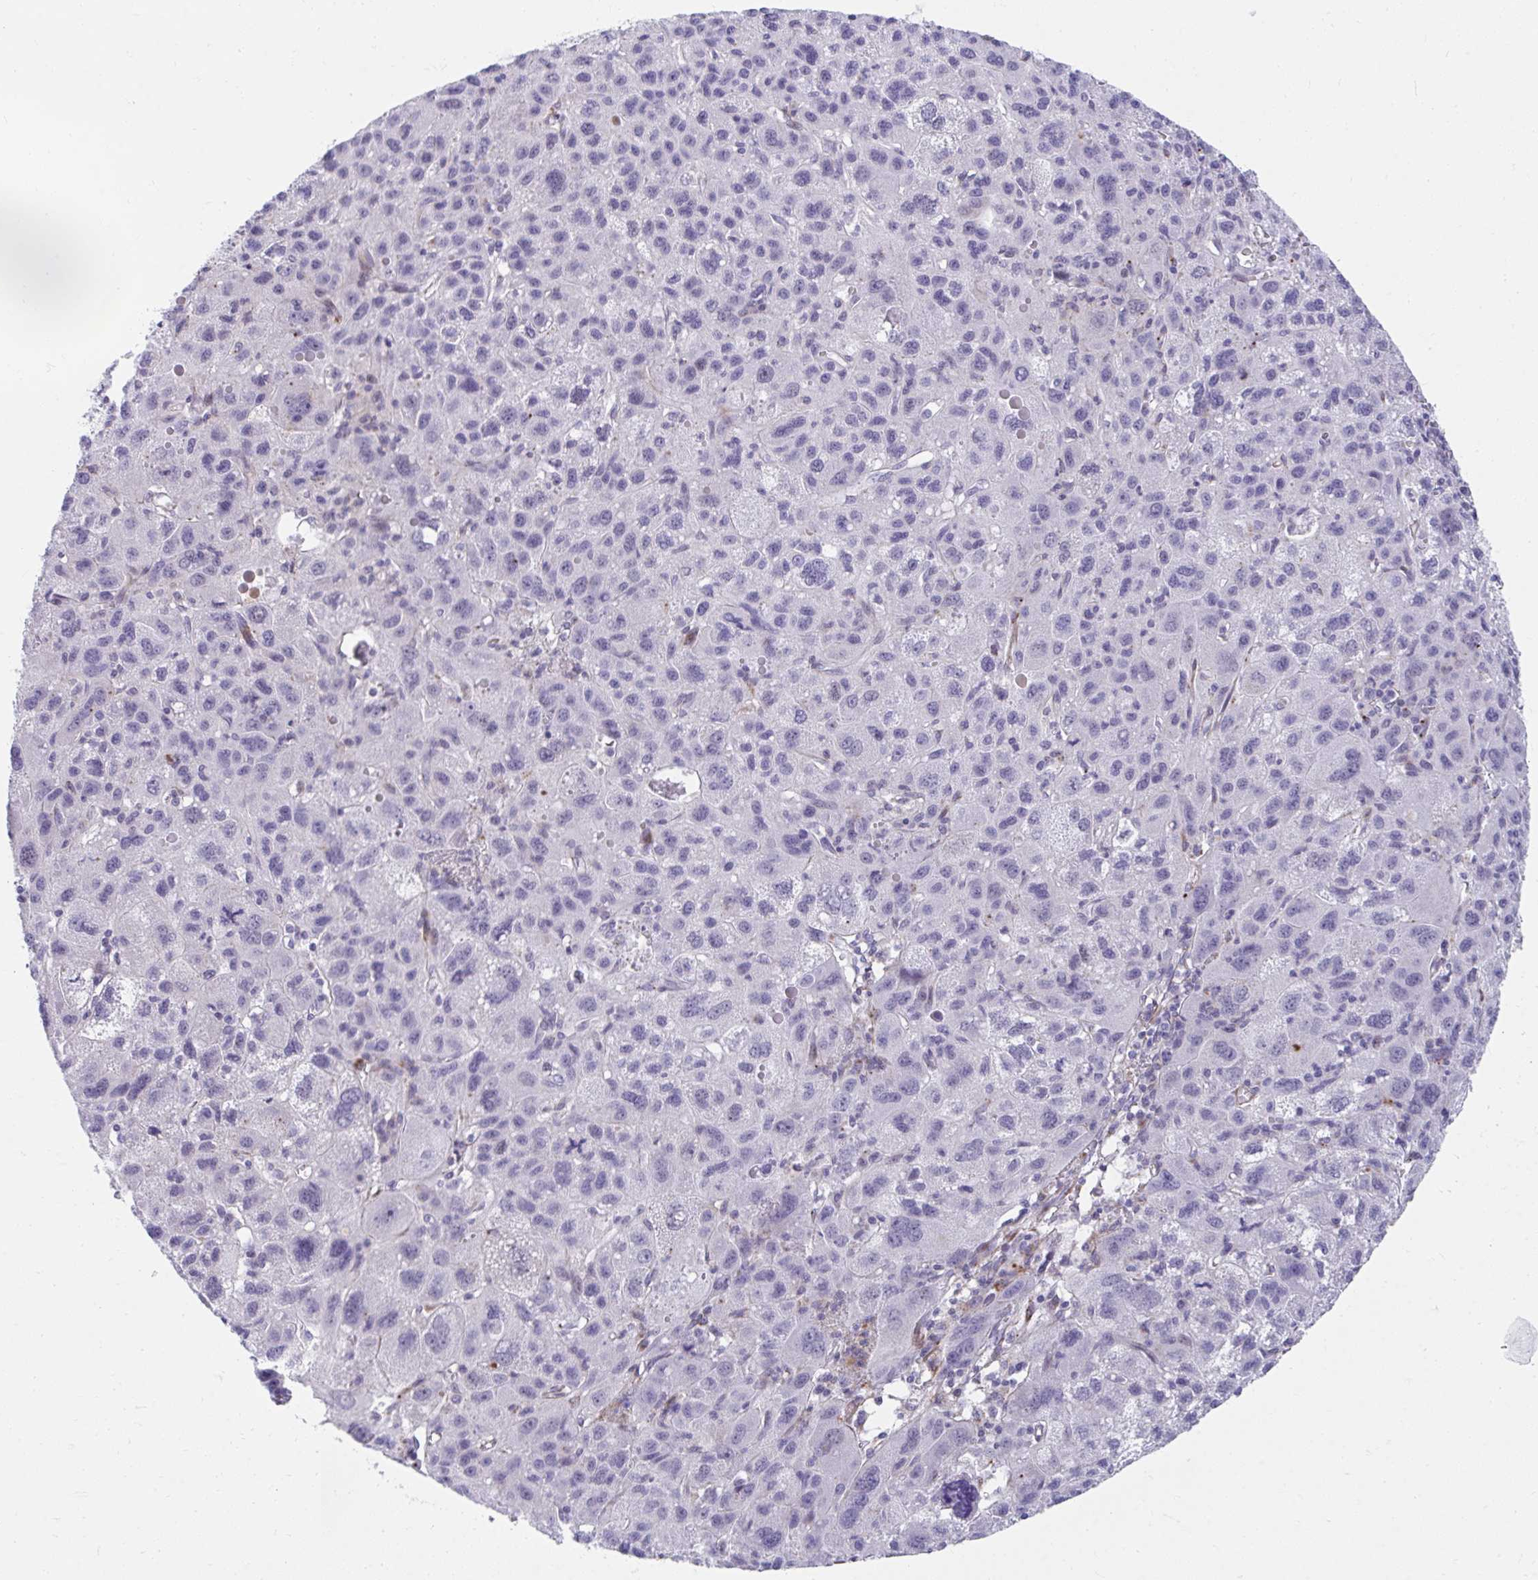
{"staining": {"intensity": "negative", "quantity": "none", "location": "none"}, "tissue": "liver cancer", "cell_type": "Tumor cells", "image_type": "cancer", "snomed": [{"axis": "morphology", "description": "Carcinoma, Hepatocellular, NOS"}, {"axis": "topography", "description": "Liver"}], "caption": "High magnification brightfield microscopy of liver cancer stained with DAB (3,3'-diaminobenzidine) (brown) and counterstained with hematoxylin (blue): tumor cells show no significant positivity.", "gene": "CSTB", "patient": {"sex": "female", "age": 77}}